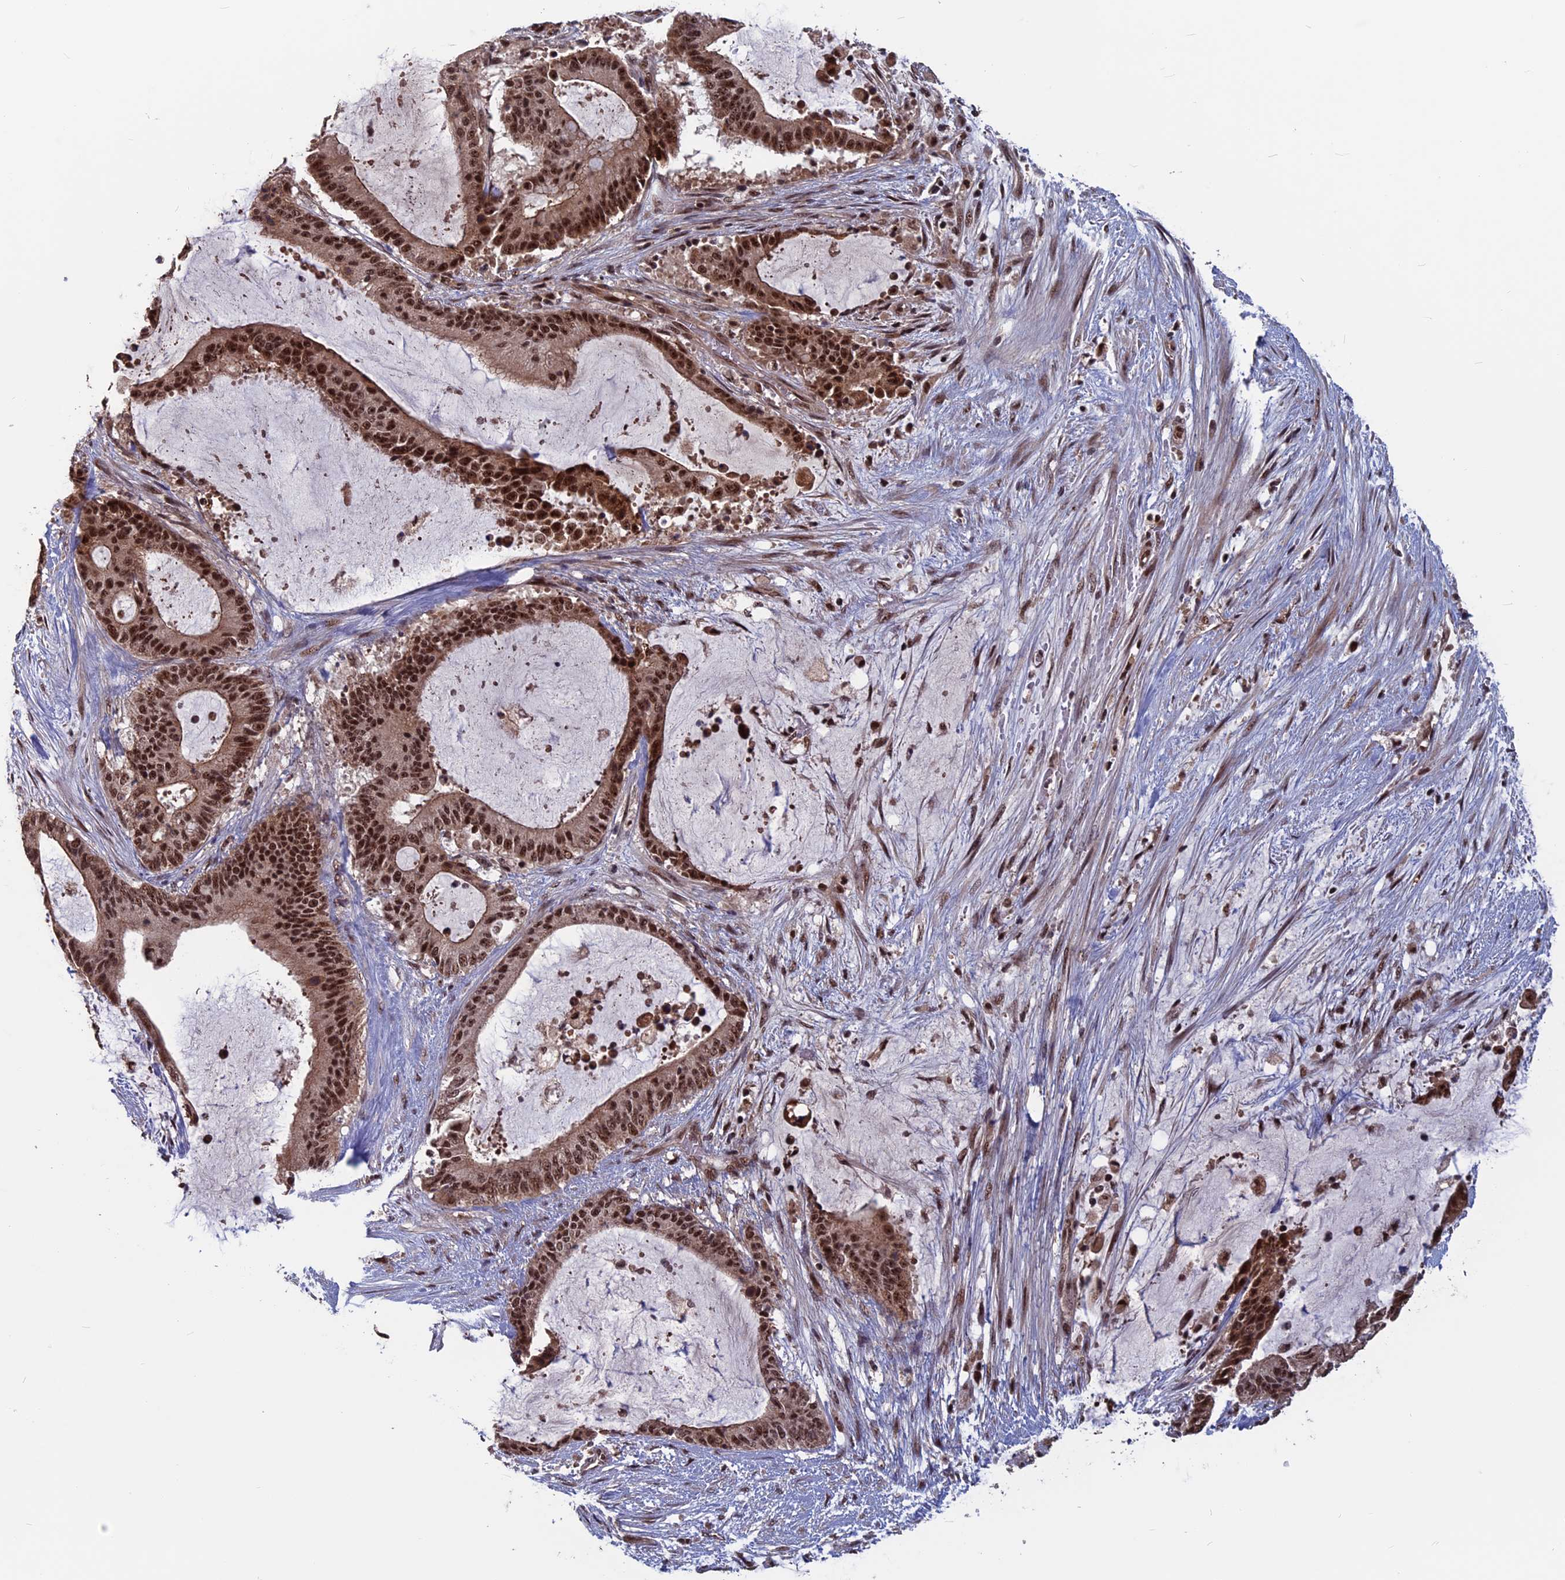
{"staining": {"intensity": "strong", "quantity": ">75%", "location": "nuclear"}, "tissue": "liver cancer", "cell_type": "Tumor cells", "image_type": "cancer", "snomed": [{"axis": "morphology", "description": "Normal tissue, NOS"}, {"axis": "morphology", "description": "Cholangiocarcinoma"}, {"axis": "topography", "description": "Liver"}, {"axis": "topography", "description": "Peripheral nerve tissue"}], "caption": "Immunohistochemical staining of liver cholangiocarcinoma shows strong nuclear protein positivity in approximately >75% of tumor cells.", "gene": "CACTIN", "patient": {"sex": "female", "age": 73}}